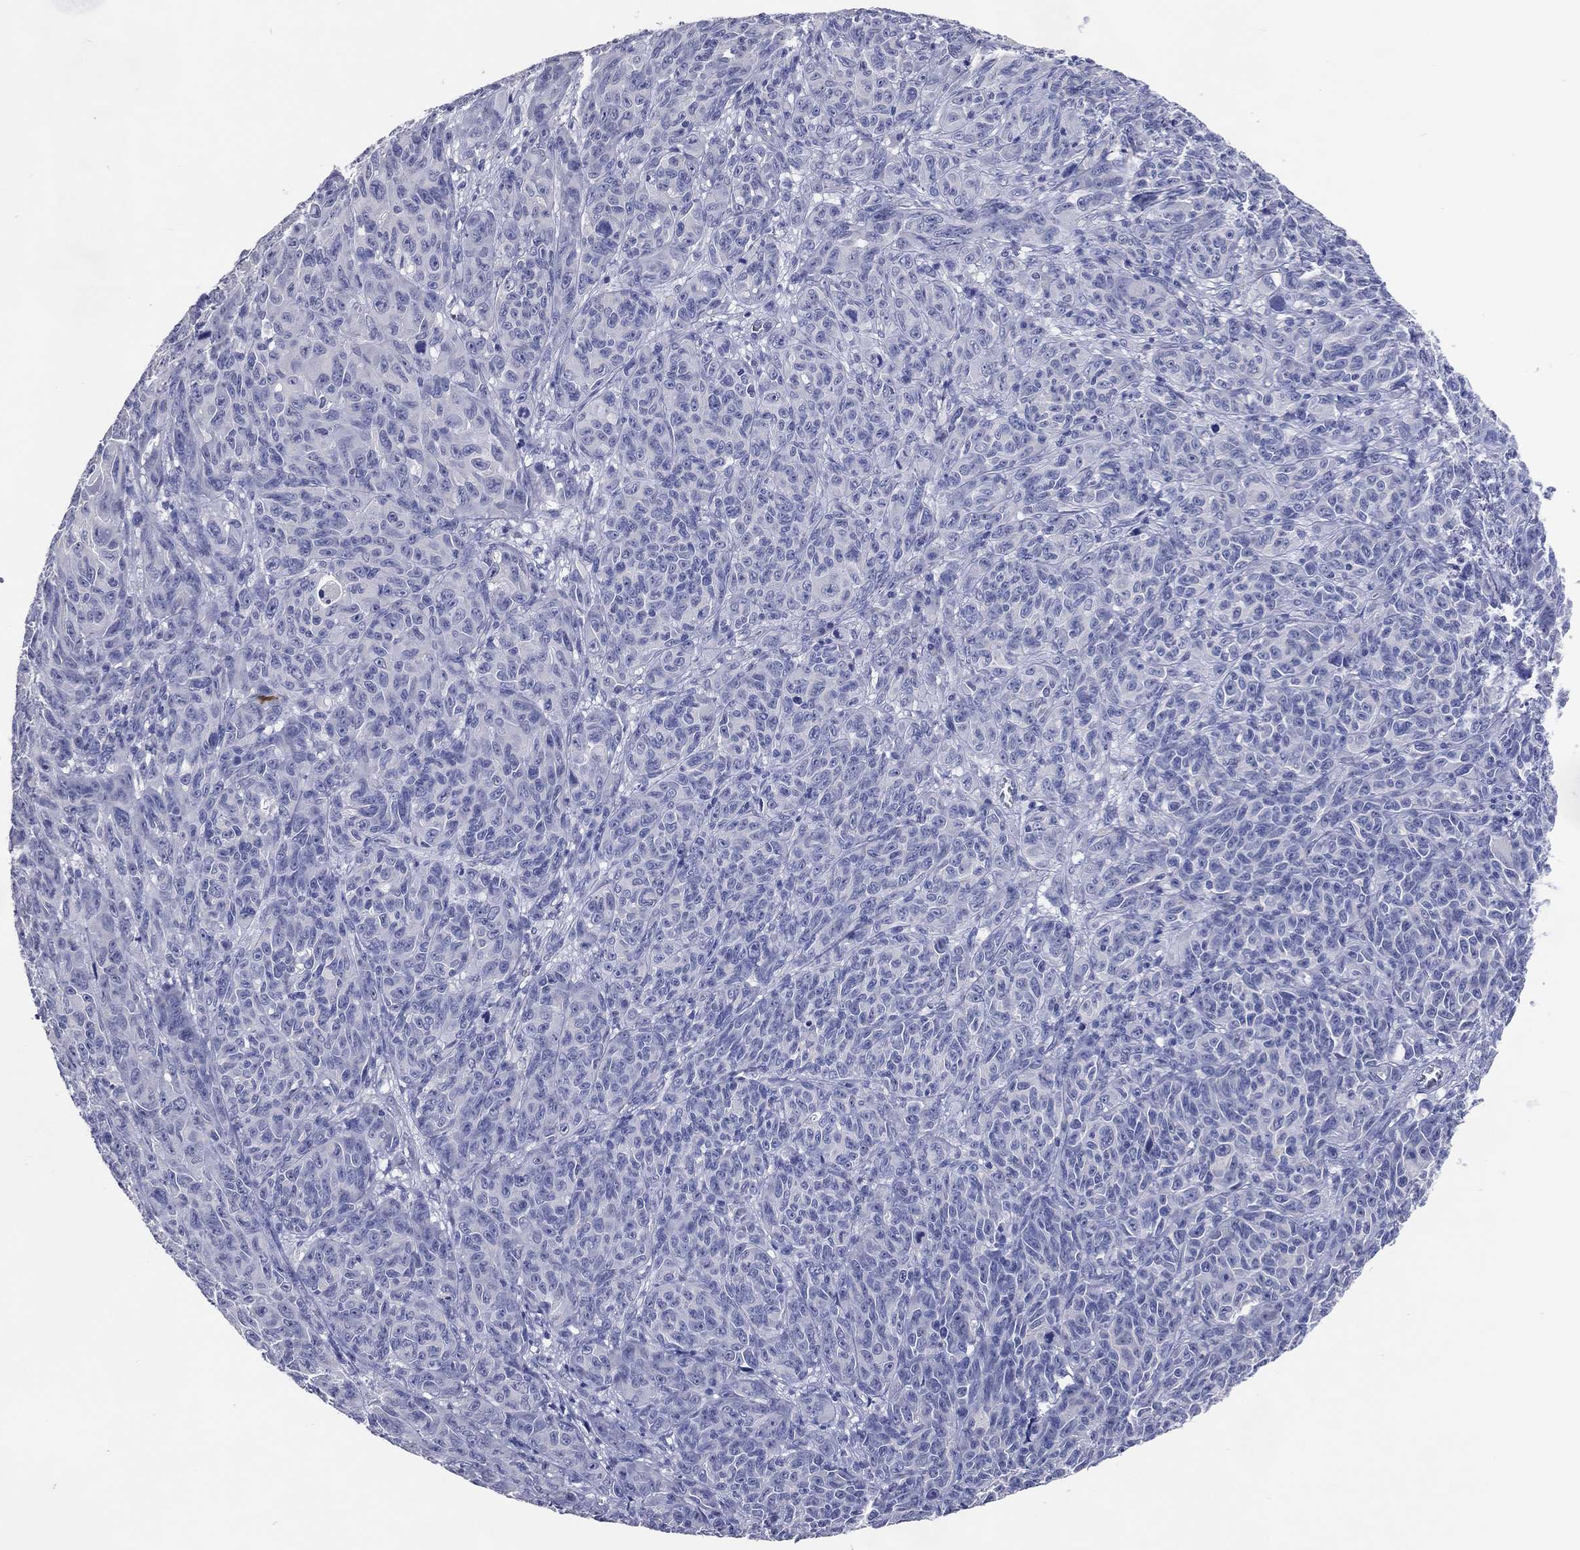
{"staining": {"intensity": "strong", "quantity": "<25%", "location": "cytoplasmic/membranous"}, "tissue": "melanoma", "cell_type": "Tumor cells", "image_type": "cancer", "snomed": [{"axis": "morphology", "description": "Malignant melanoma, NOS"}, {"axis": "topography", "description": "Vulva, labia, clitoris and Bartholin´s gland, NO"}], "caption": "Human melanoma stained with a brown dye displays strong cytoplasmic/membranous positive expression in about <25% of tumor cells.", "gene": "DNAH6", "patient": {"sex": "female", "age": 75}}